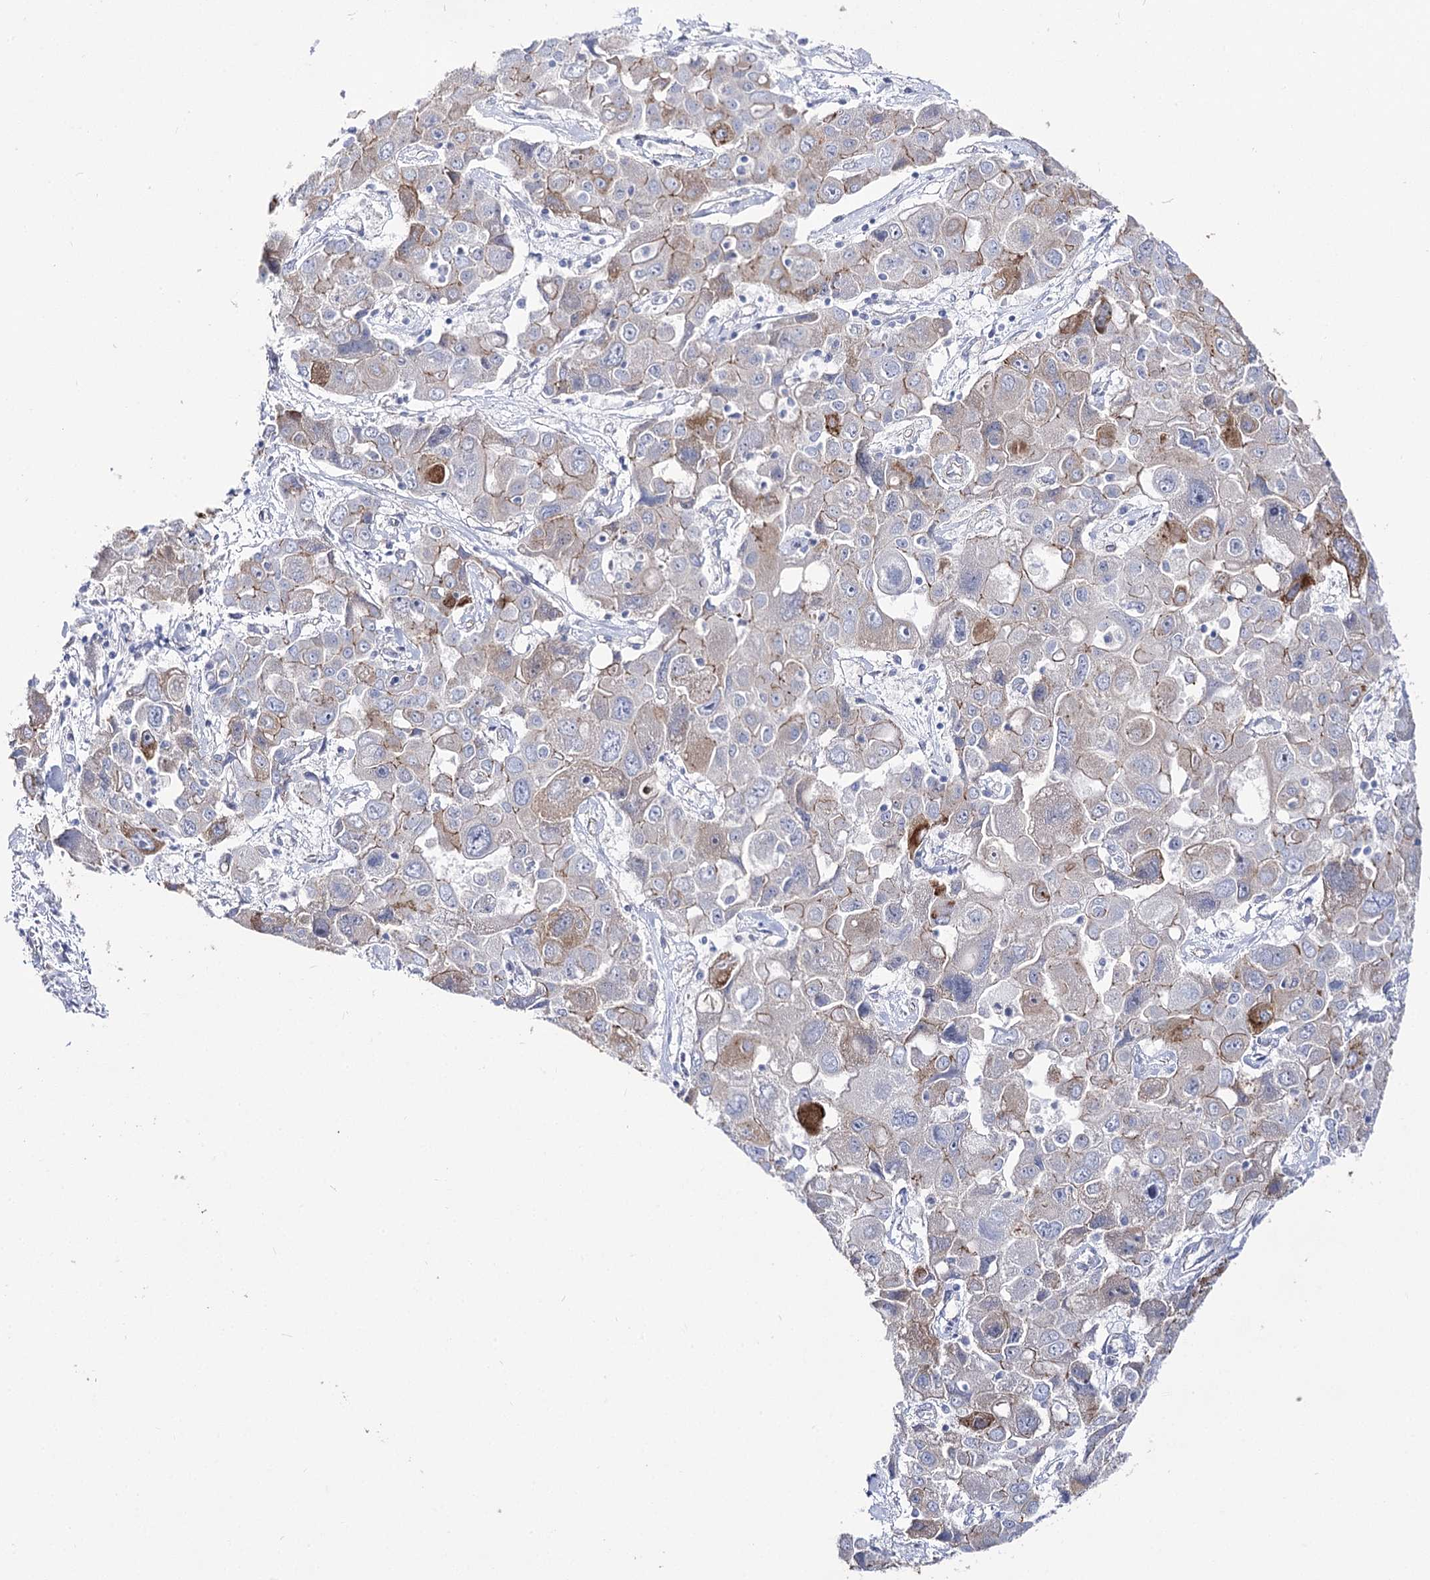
{"staining": {"intensity": "moderate", "quantity": "<25%", "location": "cytoplasmic/membranous"}, "tissue": "liver cancer", "cell_type": "Tumor cells", "image_type": "cancer", "snomed": [{"axis": "morphology", "description": "Cholangiocarcinoma"}, {"axis": "topography", "description": "Liver"}], "caption": "Liver cancer (cholangiocarcinoma) tissue demonstrates moderate cytoplasmic/membranous positivity in about <25% of tumor cells, visualized by immunohistochemistry.", "gene": "NRAP", "patient": {"sex": "male", "age": 67}}